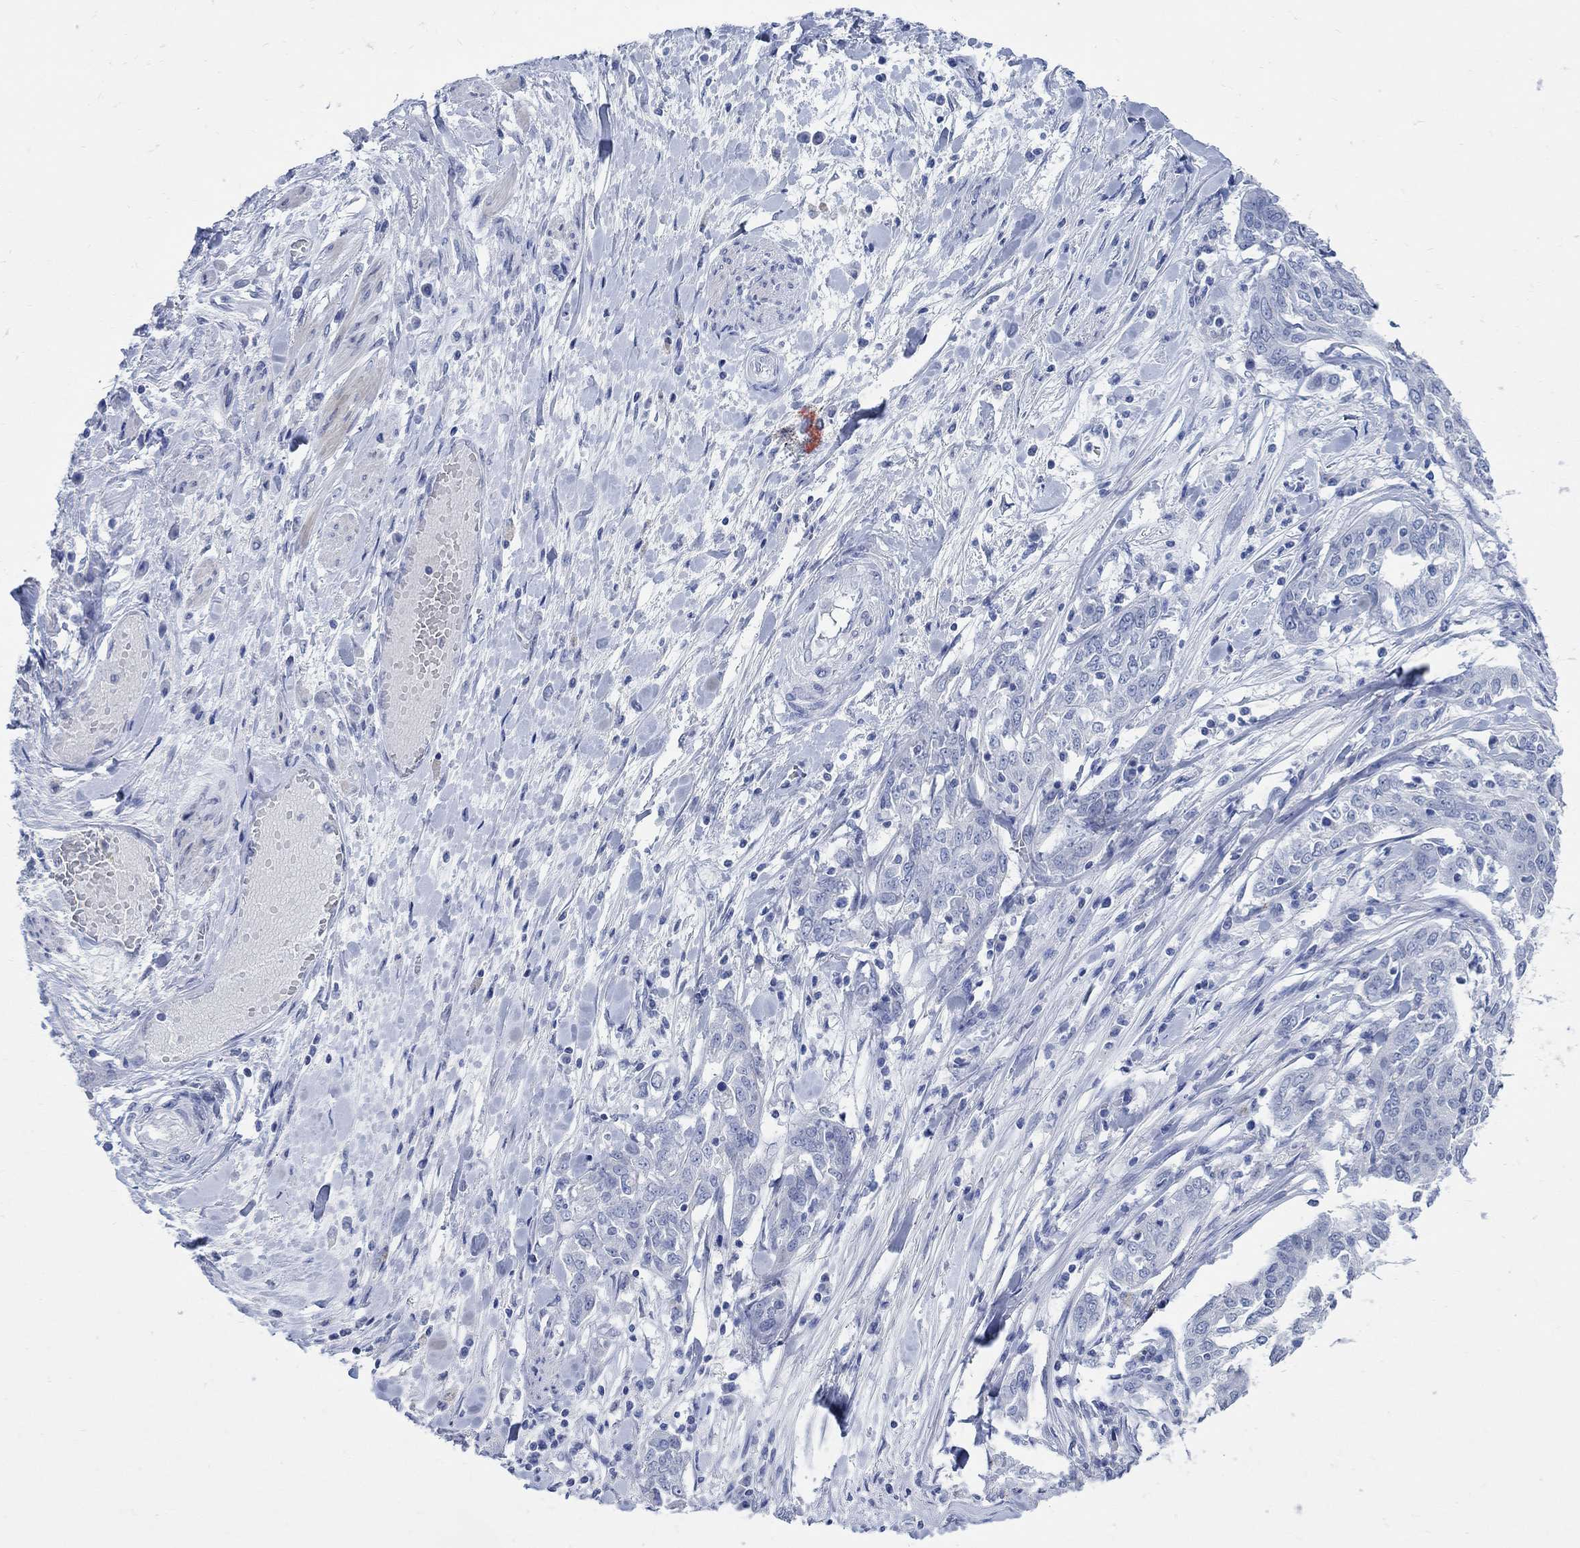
{"staining": {"intensity": "negative", "quantity": "none", "location": "none"}, "tissue": "ovarian cancer", "cell_type": "Tumor cells", "image_type": "cancer", "snomed": [{"axis": "morphology", "description": "Cystadenocarcinoma, serous, NOS"}, {"axis": "topography", "description": "Ovary"}], "caption": "Immunohistochemical staining of human ovarian serous cystadenocarcinoma reveals no significant positivity in tumor cells.", "gene": "CAMK2N1", "patient": {"sex": "female", "age": 67}}